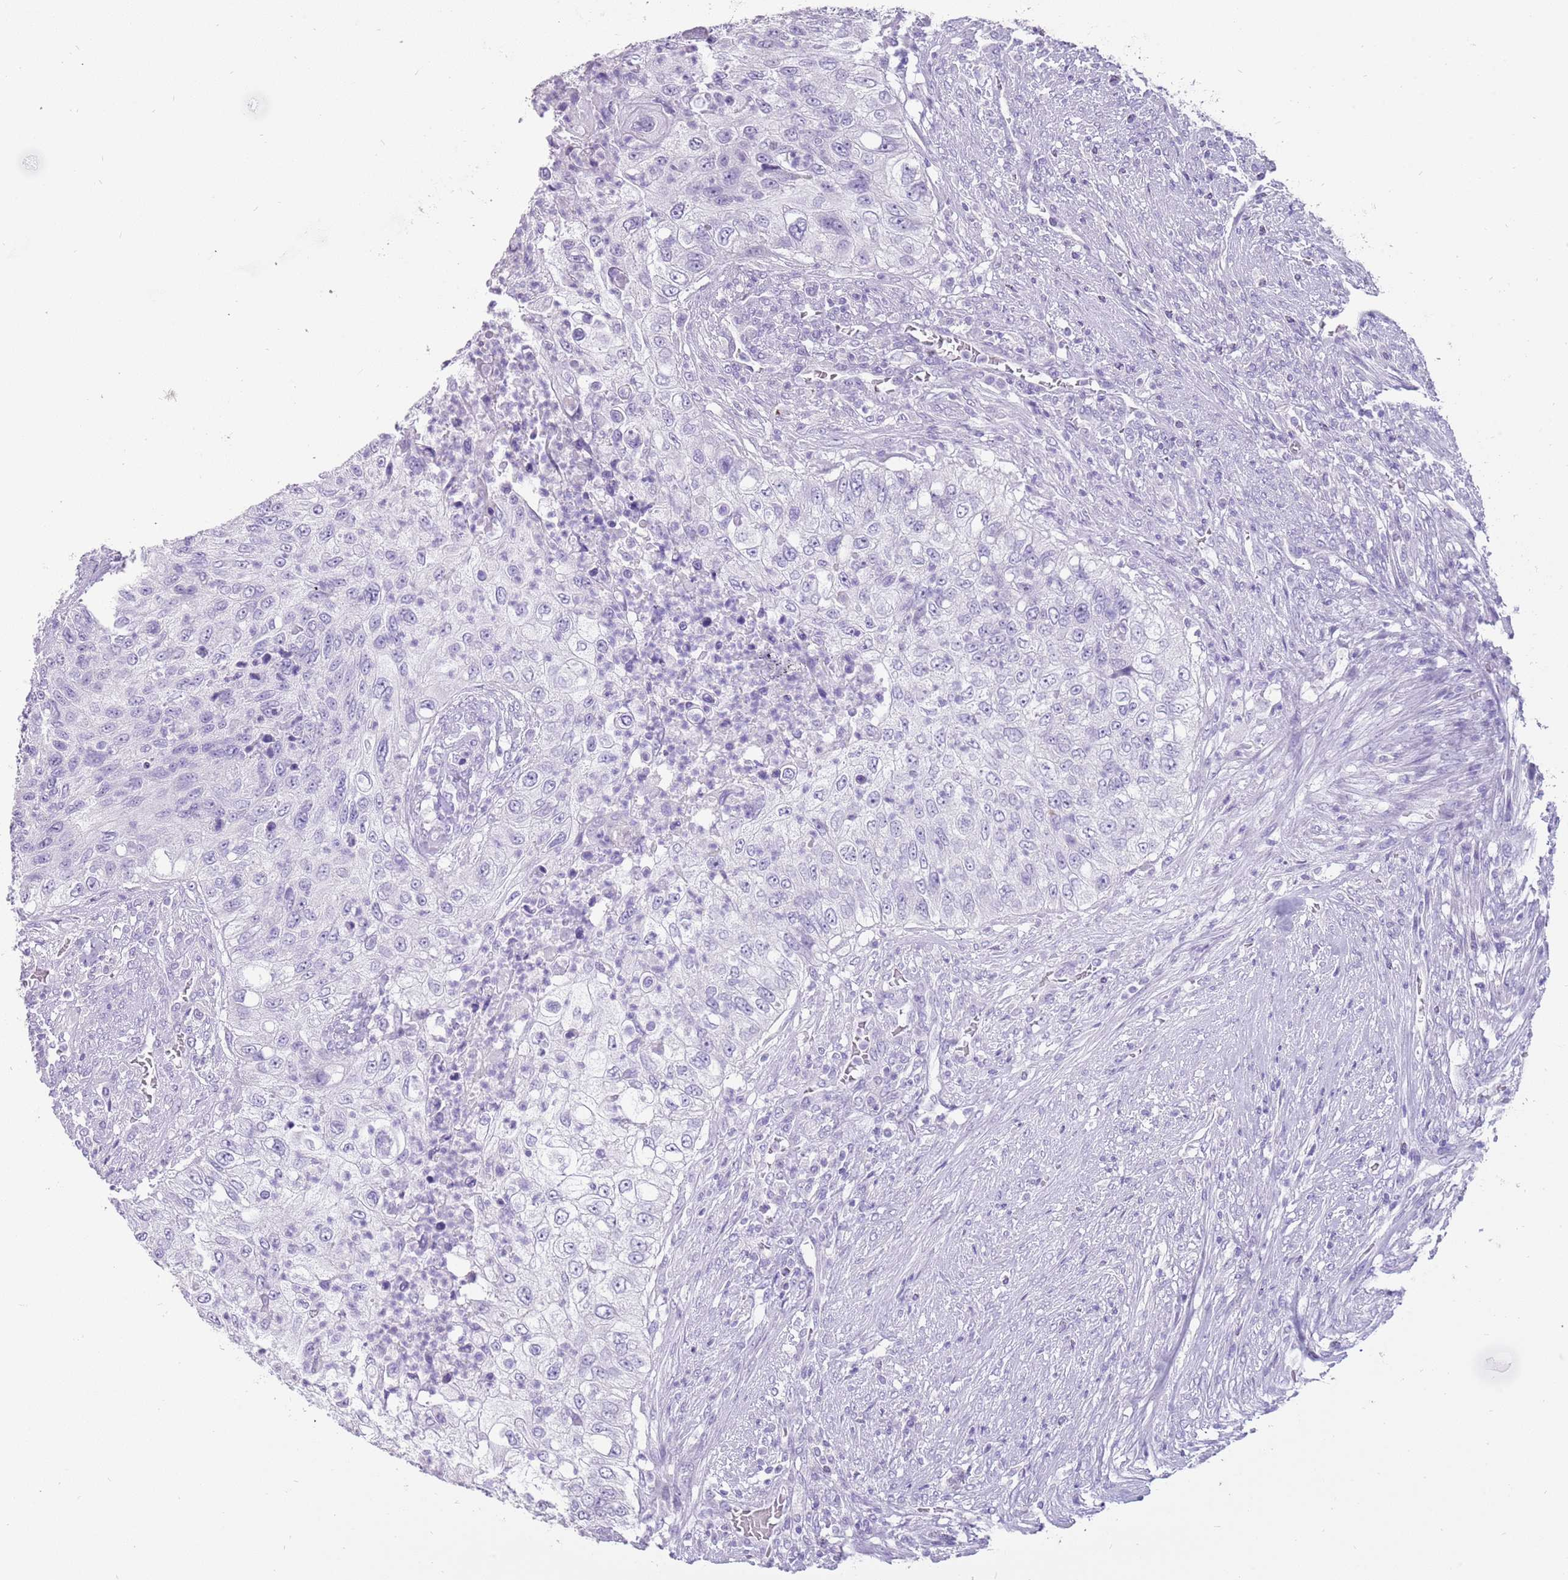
{"staining": {"intensity": "negative", "quantity": "none", "location": "none"}, "tissue": "urothelial cancer", "cell_type": "Tumor cells", "image_type": "cancer", "snomed": [{"axis": "morphology", "description": "Urothelial carcinoma, High grade"}, {"axis": "topography", "description": "Urinary bladder"}], "caption": "The IHC histopathology image has no significant positivity in tumor cells of high-grade urothelial carcinoma tissue.", "gene": "NBPF3", "patient": {"sex": "female", "age": 60}}